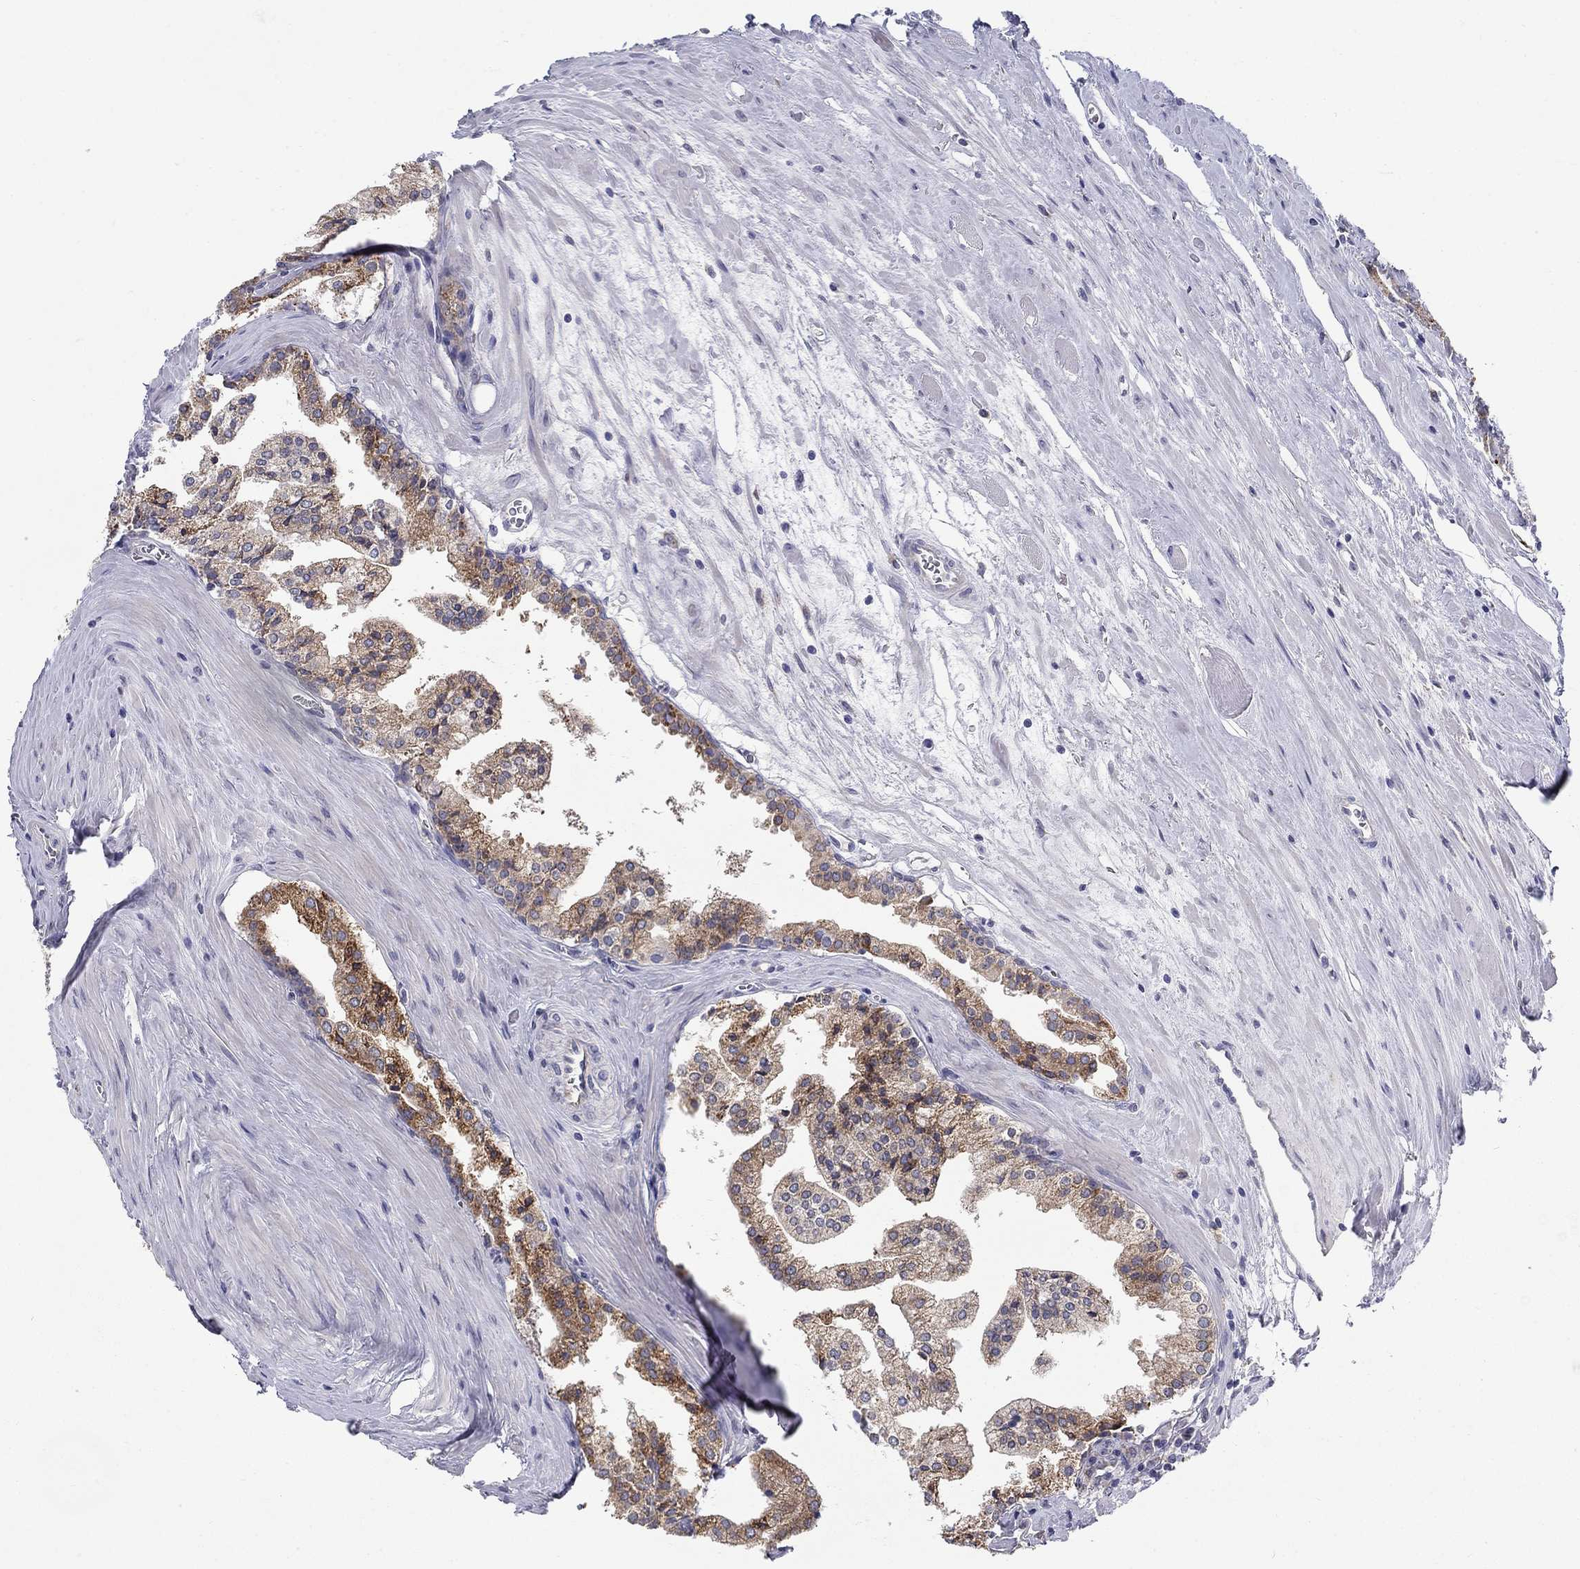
{"staining": {"intensity": "strong", "quantity": "<25%", "location": "cytoplasmic/membranous"}, "tissue": "prostate cancer", "cell_type": "Tumor cells", "image_type": "cancer", "snomed": [{"axis": "morphology", "description": "Adenocarcinoma, NOS"}, {"axis": "topography", "description": "Prostate"}], "caption": "Tumor cells demonstrate strong cytoplasmic/membranous staining in approximately <25% of cells in prostate cancer.", "gene": "QRFPR", "patient": {"sex": "male", "age": 72}}